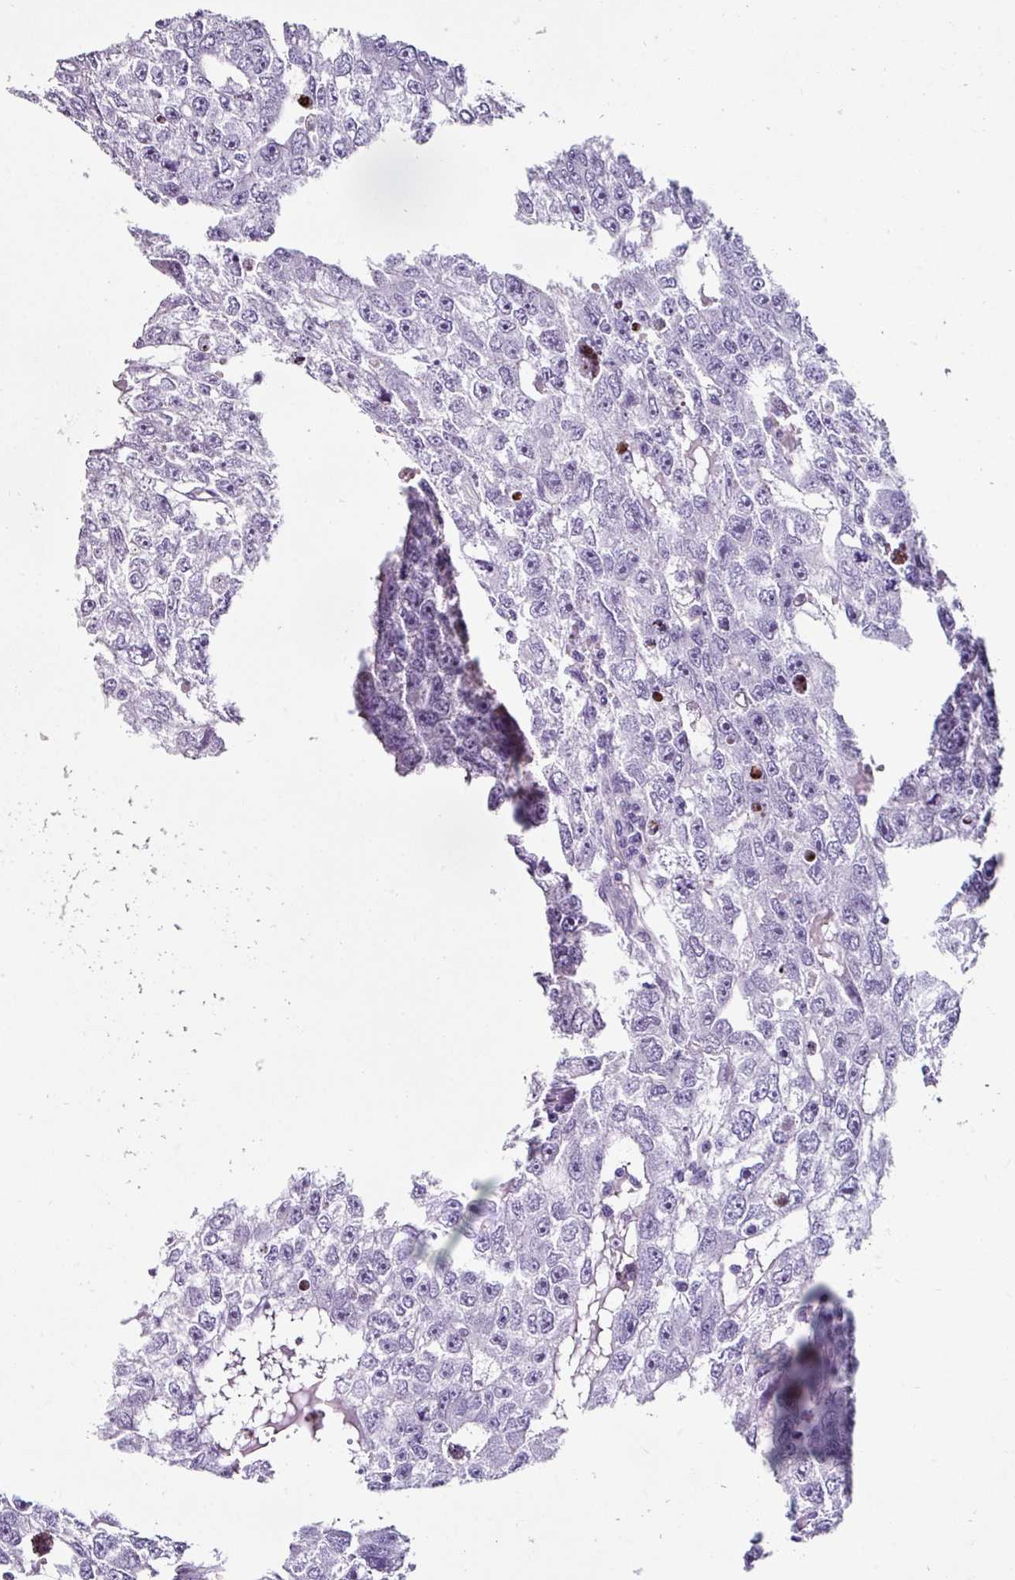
{"staining": {"intensity": "negative", "quantity": "none", "location": "none"}, "tissue": "testis cancer", "cell_type": "Tumor cells", "image_type": "cancer", "snomed": [{"axis": "morphology", "description": "Carcinoma, Embryonal, NOS"}, {"axis": "topography", "description": "Testis"}], "caption": "This is an immunohistochemistry (IHC) histopathology image of human testis cancer. There is no staining in tumor cells.", "gene": "TRA2A", "patient": {"sex": "male", "age": 20}}